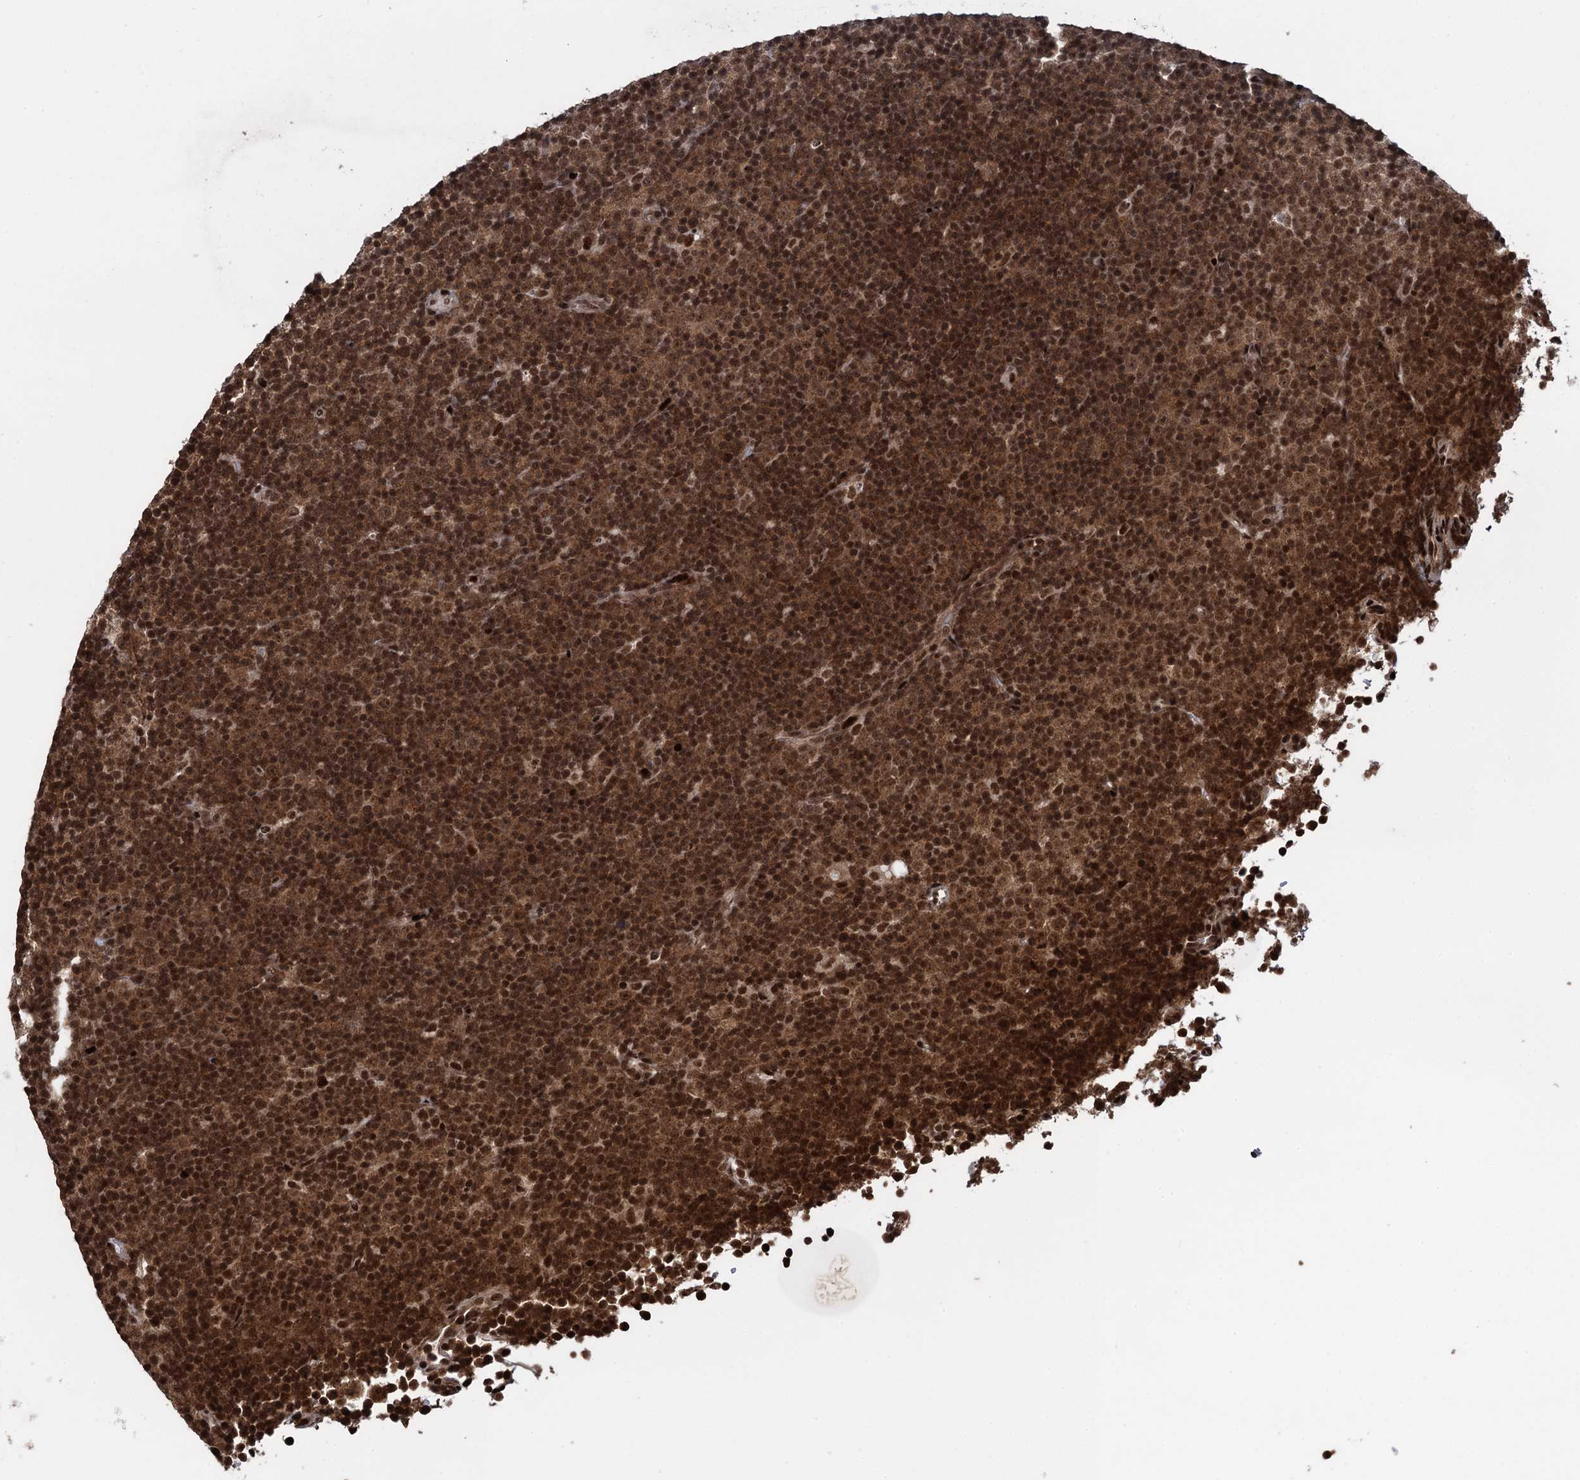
{"staining": {"intensity": "moderate", "quantity": ">75%", "location": "nuclear"}, "tissue": "lymphoma", "cell_type": "Tumor cells", "image_type": "cancer", "snomed": [{"axis": "morphology", "description": "Malignant lymphoma, non-Hodgkin's type, Low grade"}, {"axis": "topography", "description": "Lymph node"}], "caption": "Lymphoma stained with DAB (3,3'-diaminobenzidine) IHC demonstrates medium levels of moderate nuclear expression in about >75% of tumor cells.", "gene": "ZNF169", "patient": {"sex": "female", "age": 67}}